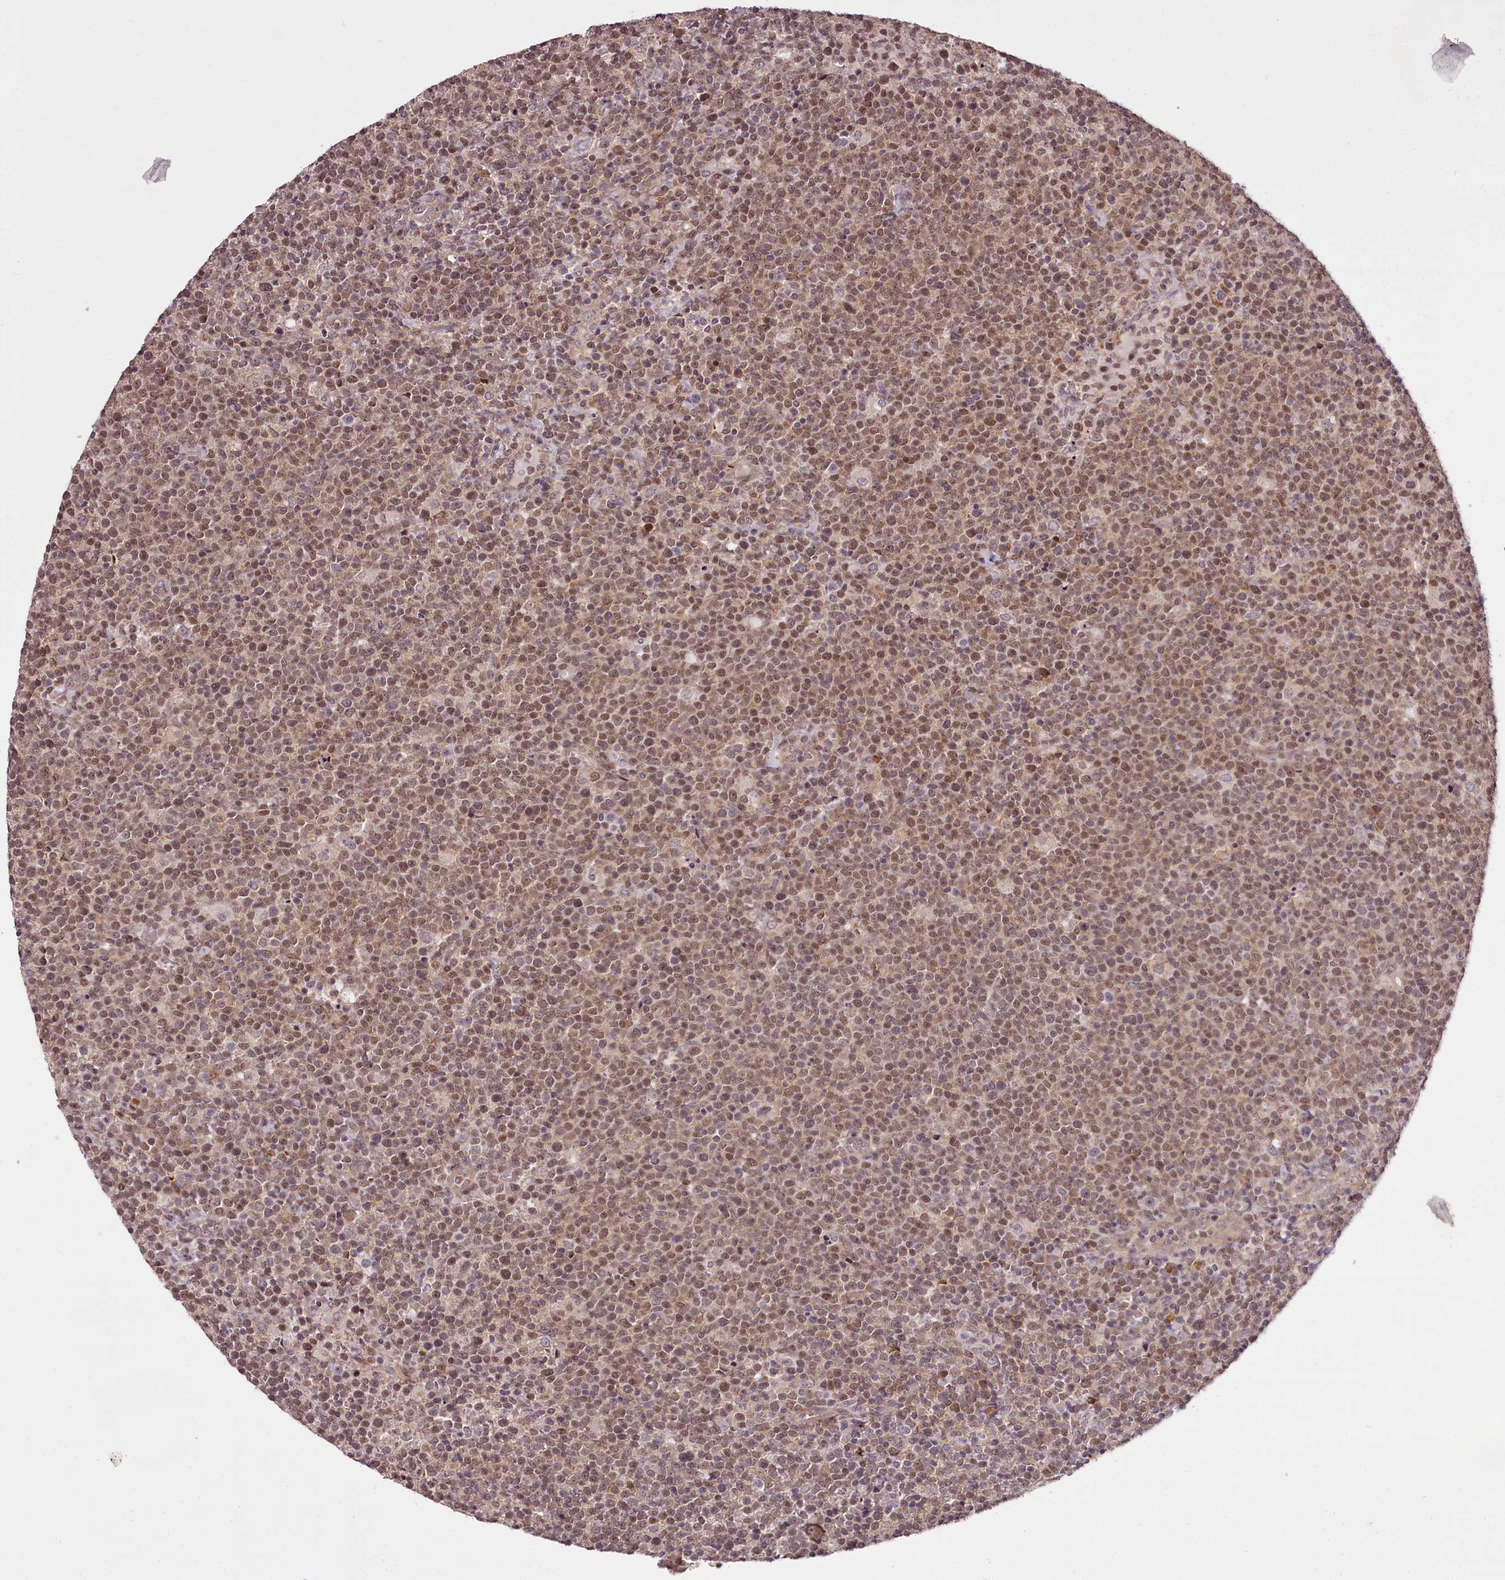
{"staining": {"intensity": "moderate", "quantity": ">75%", "location": "nuclear"}, "tissue": "lymphoma", "cell_type": "Tumor cells", "image_type": "cancer", "snomed": [{"axis": "morphology", "description": "Malignant lymphoma, non-Hodgkin's type, High grade"}, {"axis": "topography", "description": "Lymph node"}], "caption": "Tumor cells exhibit medium levels of moderate nuclear positivity in approximately >75% of cells in human lymphoma.", "gene": "CCDC92", "patient": {"sex": "male", "age": 61}}